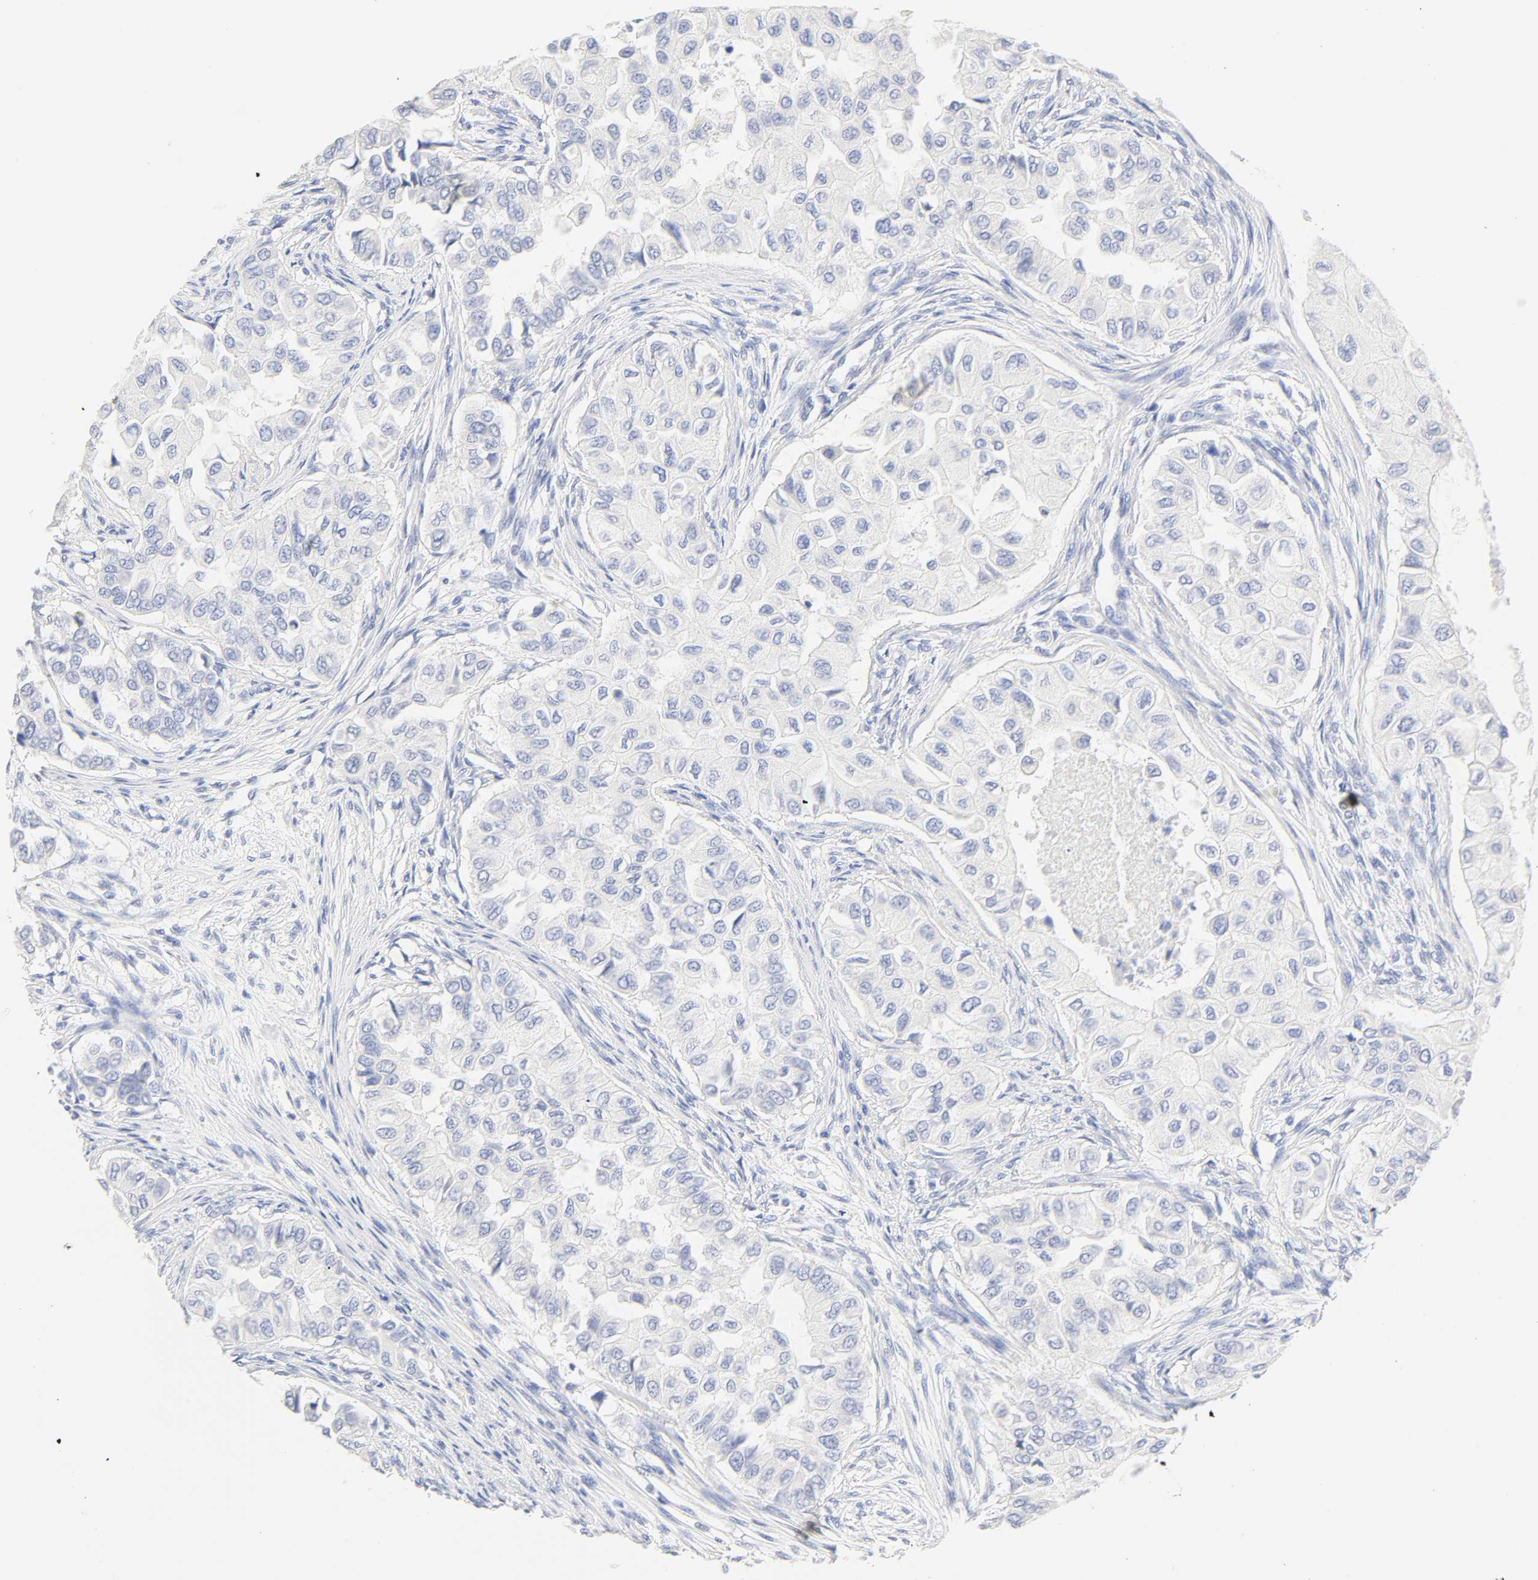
{"staining": {"intensity": "negative", "quantity": "none", "location": "none"}, "tissue": "breast cancer", "cell_type": "Tumor cells", "image_type": "cancer", "snomed": [{"axis": "morphology", "description": "Normal tissue, NOS"}, {"axis": "morphology", "description": "Duct carcinoma"}, {"axis": "topography", "description": "Breast"}], "caption": "IHC of breast cancer (intraductal carcinoma) exhibits no staining in tumor cells.", "gene": "SLCO1B3", "patient": {"sex": "female", "age": 49}}